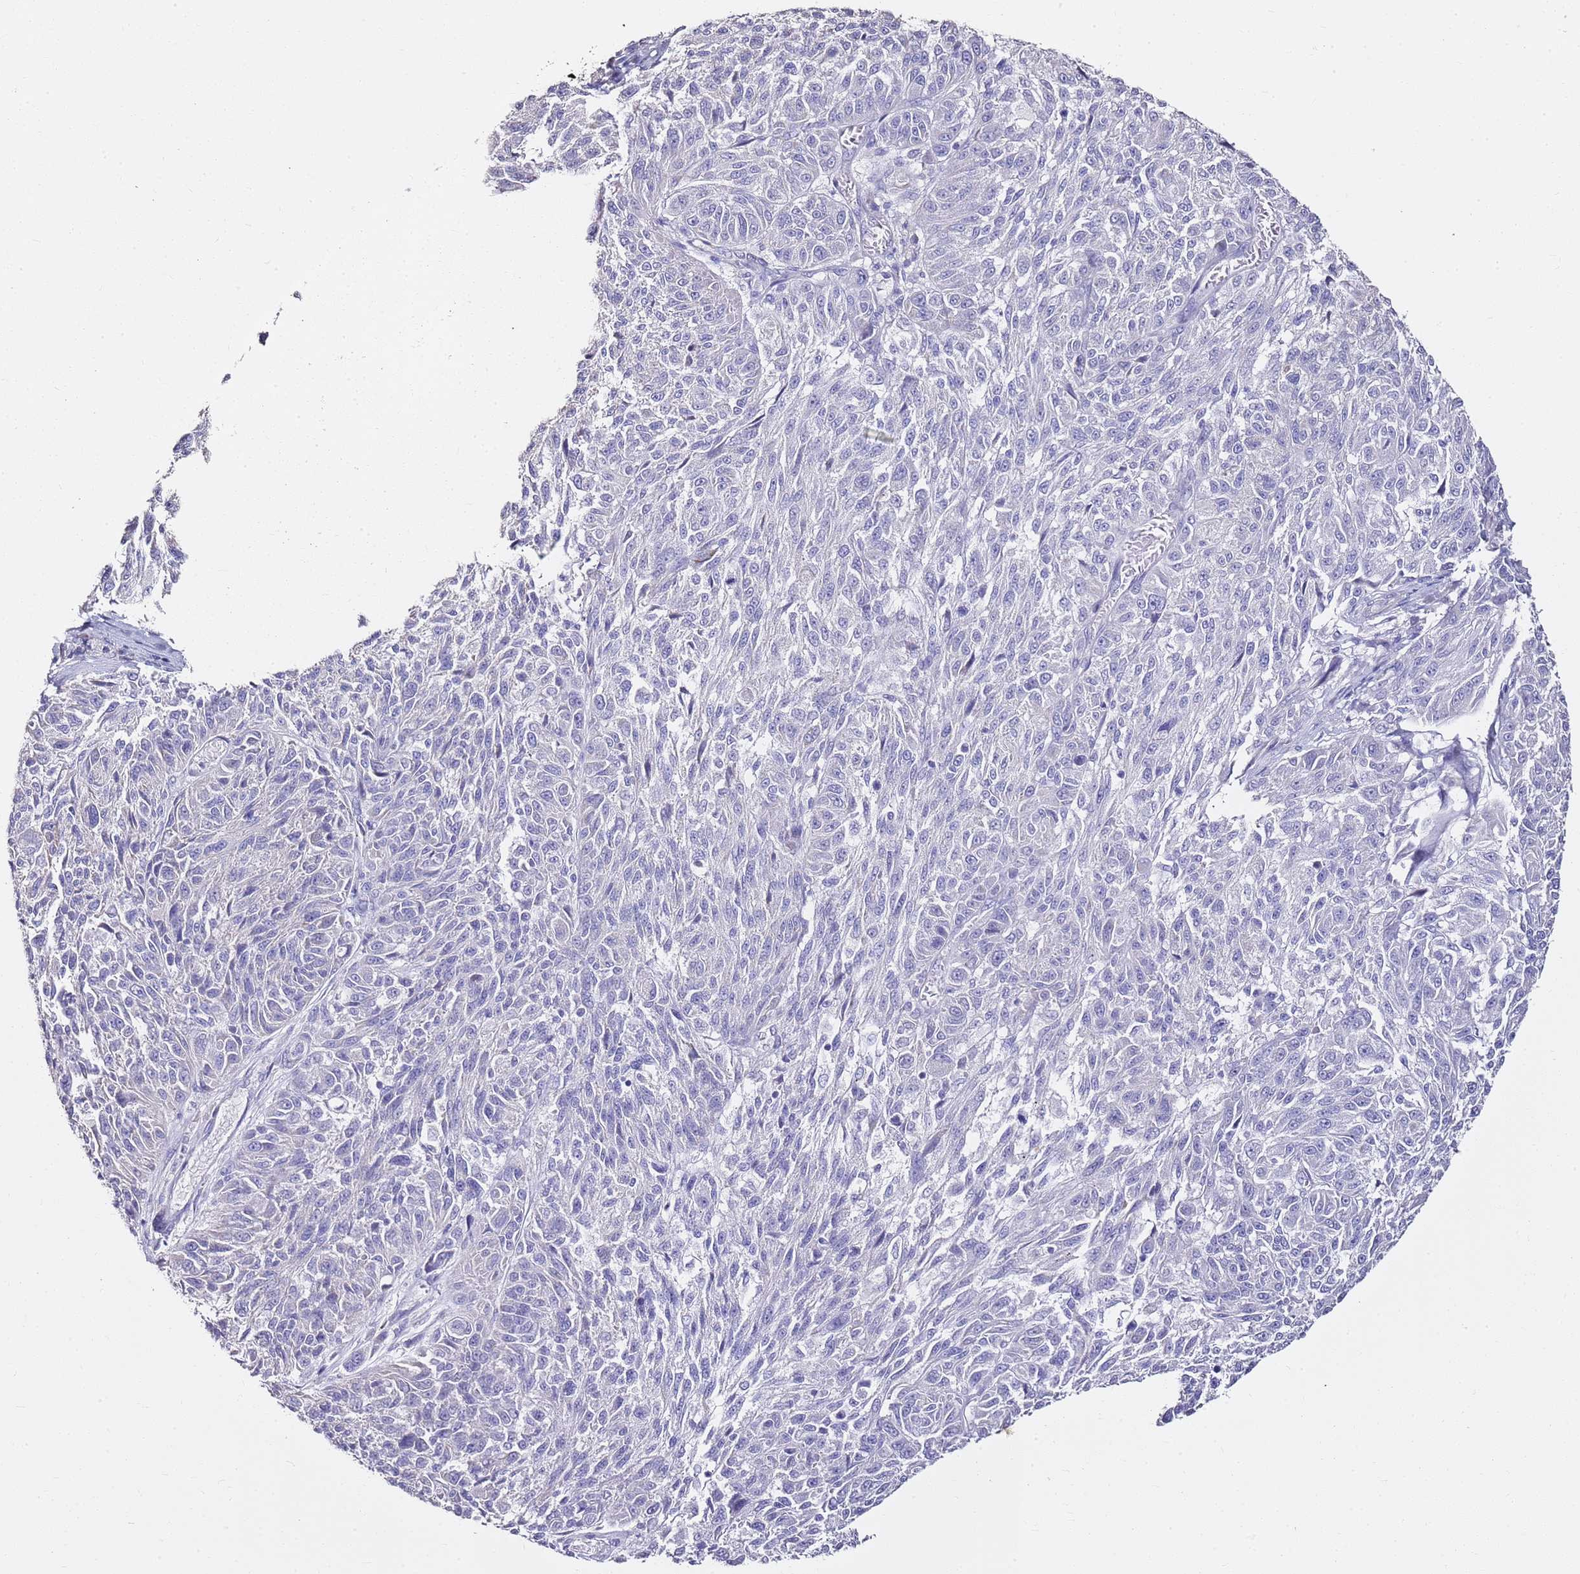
{"staining": {"intensity": "negative", "quantity": "none", "location": "none"}, "tissue": "melanoma", "cell_type": "Tumor cells", "image_type": "cancer", "snomed": [{"axis": "morphology", "description": "Malignant melanoma, NOS"}, {"axis": "topography", "description": "Skin"}], "caption": "Human melanoma stained for a protein using immunohistochemistry (IHC) demonstrates no expression in tumor cells.", "gene": "MYBPC3", "patient": {"sex": "male", "age": 53}}